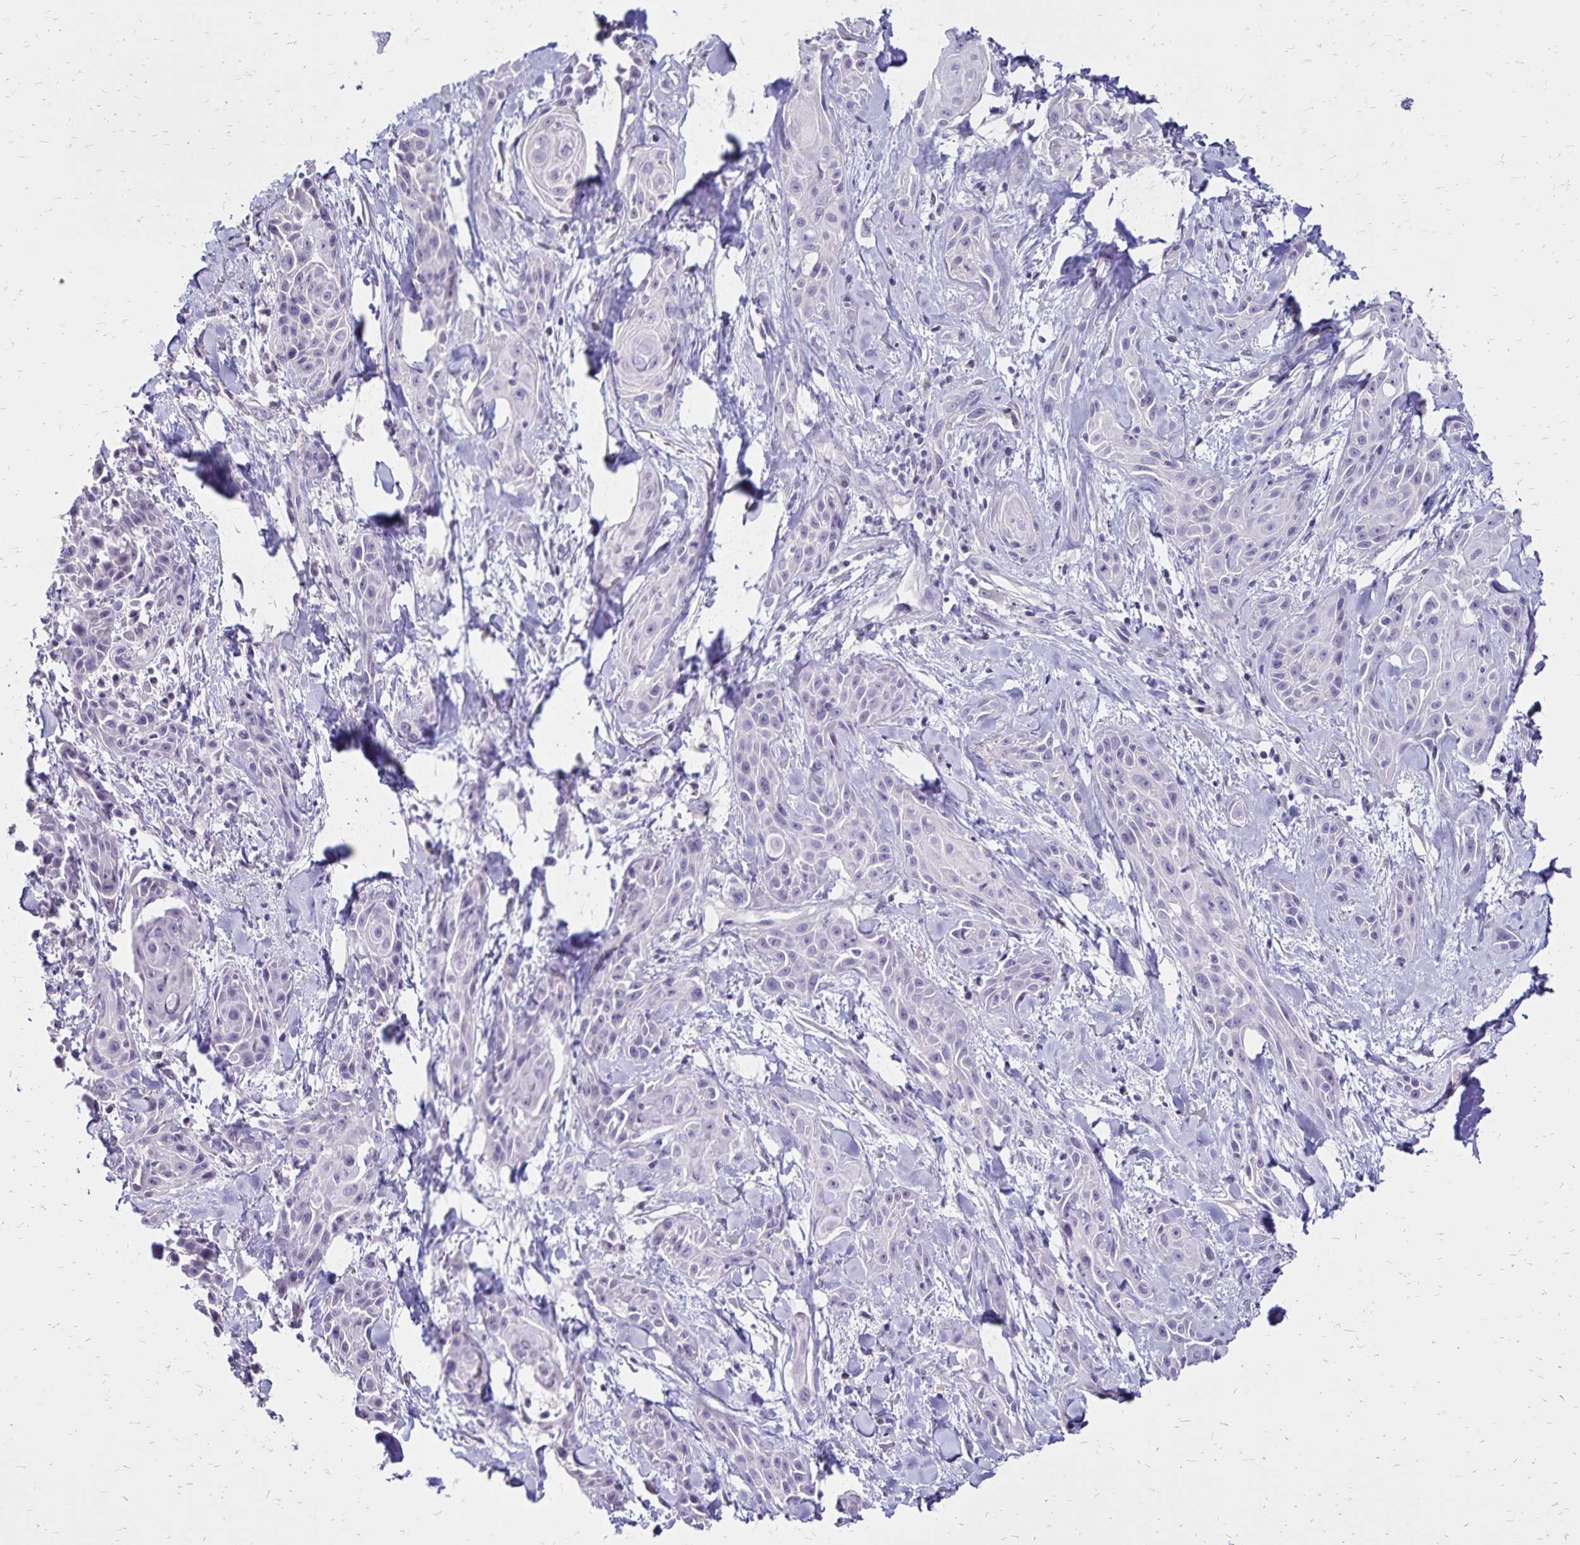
{"staining": {"intensity": "negative", "quantity": "none", "location": "none"}, "tissue": "skin cancer", "cell_type": "Tumor cells", "image_type": "cancer", "snomed": [{"axis": "morphology", "description": "Squamous cell carcinoma, NOS"}, {"axis": "topography", "description": "Skin"}, {"axis": "topography", "description": "Anal"}], "caption": "Squamous cell carcinoma (skin) was stained to show a protein in brown. There is no significant positivity in tumor cells.", "gene": "SH3GL3", "patient": {"sex": "male", "age": 64}}